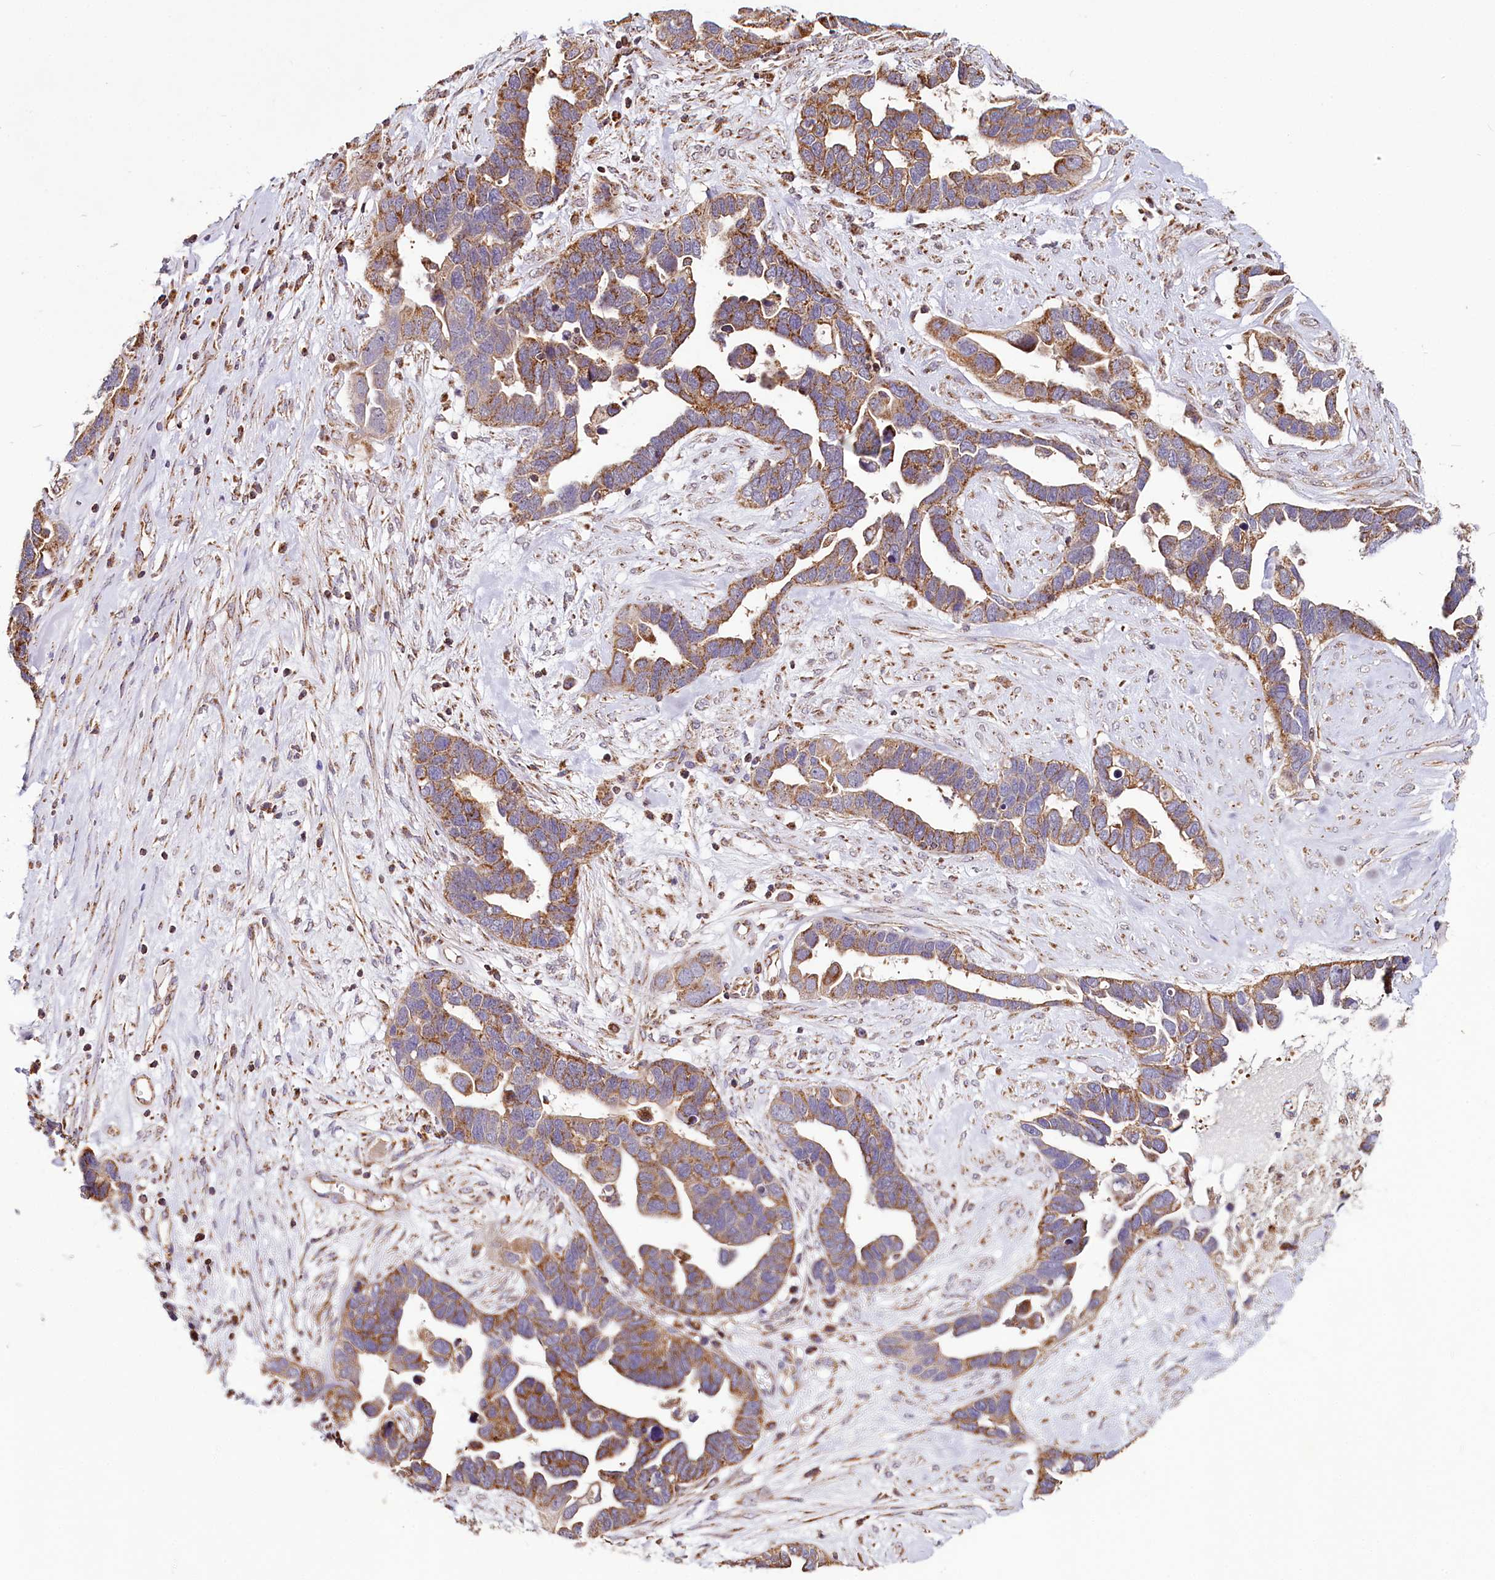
{"staining": {"intensity": "moderate", "quantity": ">75%", "location": "cytoplasmic/membranous"}, "tissue": "ovarian cancer", "cell_type": "Tumor cells", "image_type": "cancer", "snomed": [{"axis": "morphology", "description": "Cystadenocarcinoma, serous, NOS"}, {"axis": "topography", "description": "Ovary"}], "caption": "High-power microscopy captured an immunohistochemistry histopathology image of ovarian cancer (serous cystadenocarcinoma), revealing moderate cytoplasmic/membranous positivity in approximately >75% of tumor cells.", "gene": "NUDT15", "patient": {"sex": "female", "age": 54}}